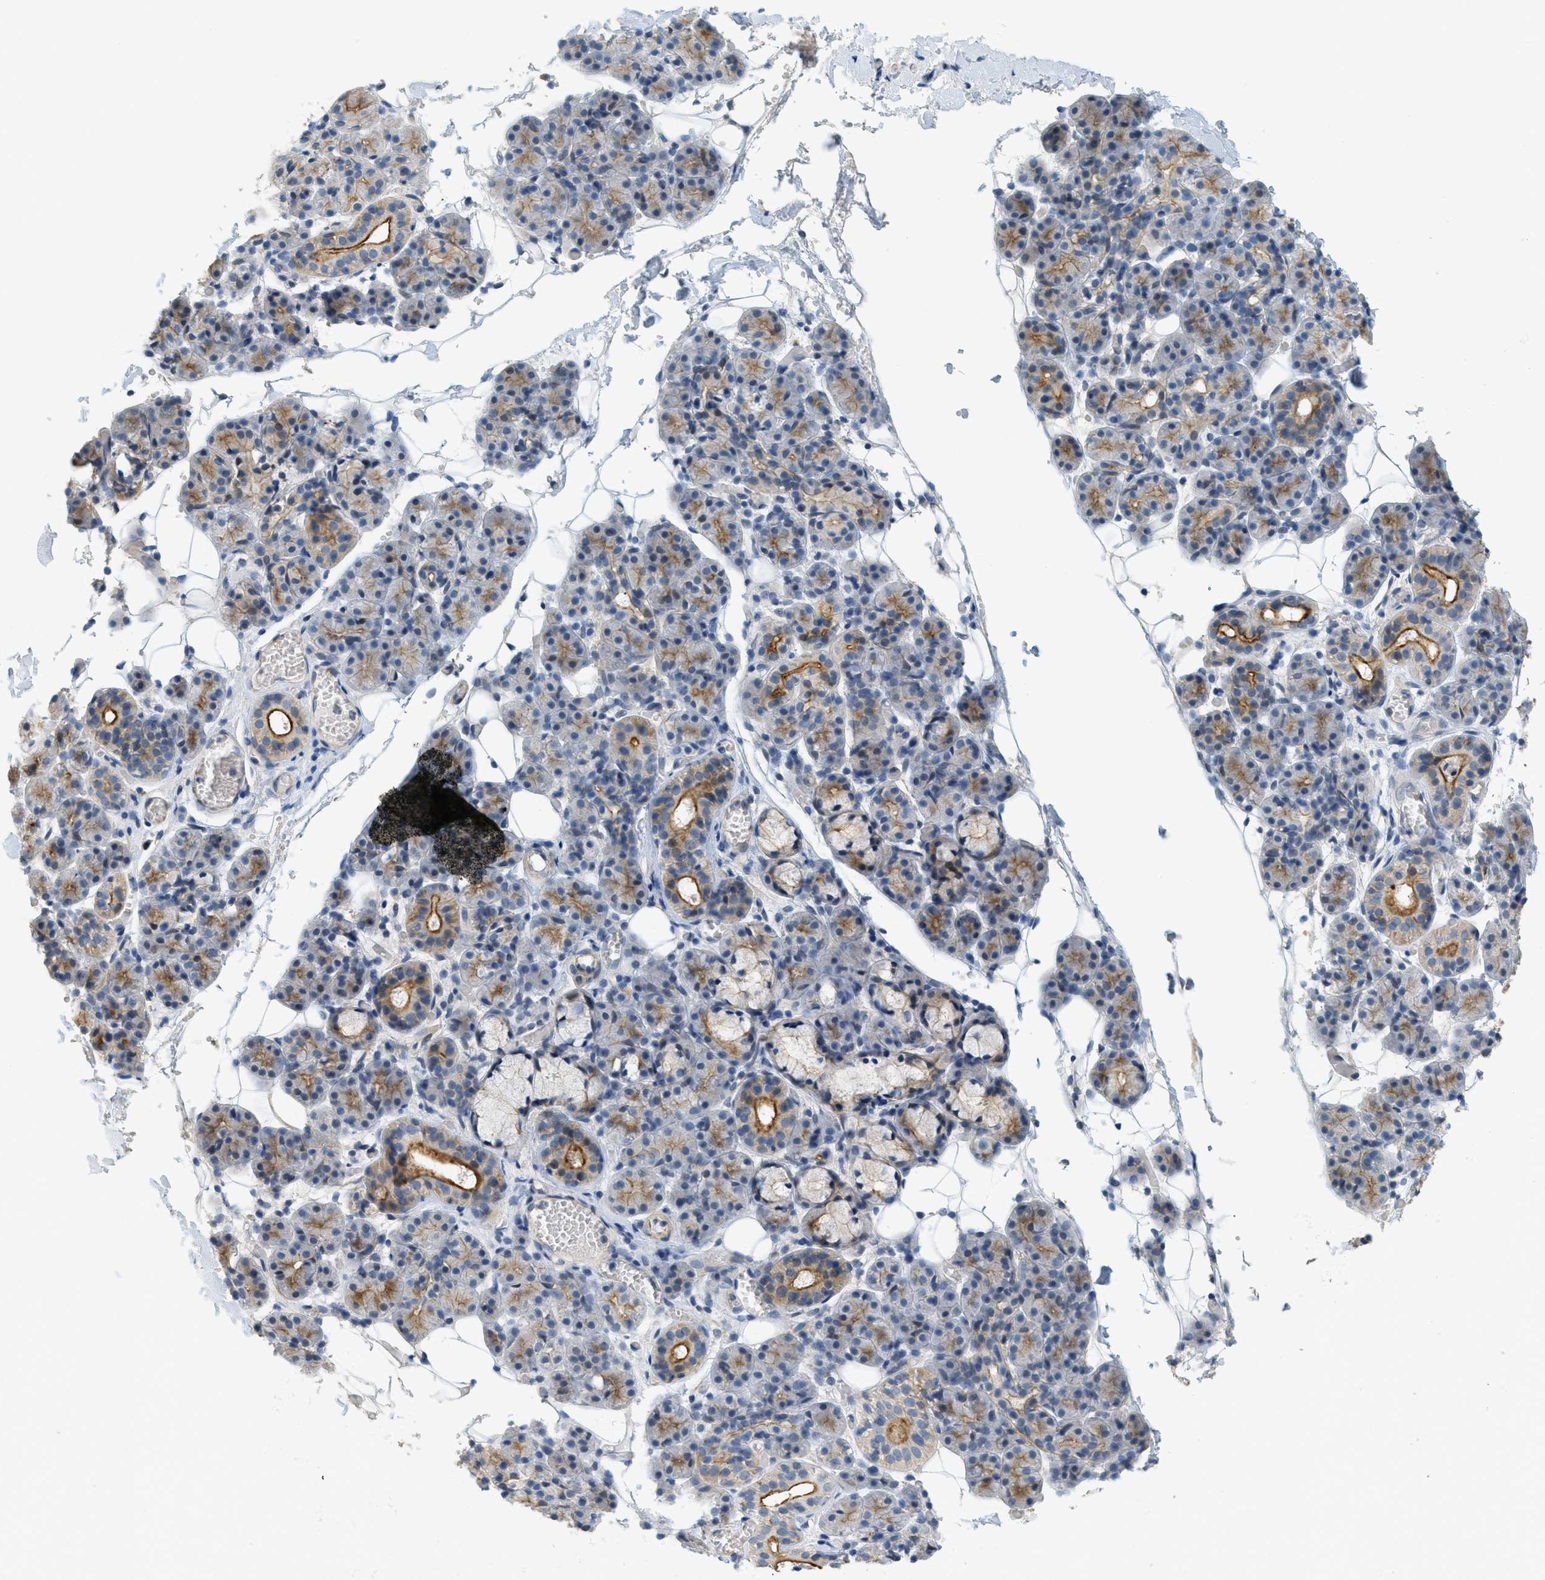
{"staining": {"intensity": "moderate", "quantity": "<25%", "location": "cytoplasmic/membranous"}, "tissue": "salivary gland", "cell_type": "Glandular cells", "image_type": "normal", "snomed": [{"axis": "morphology", "description": "Normal tissue, NOS"}, {"axis": "topography", "description": "Salivary gland"}], "caption": "This micrograph exhibits unremarkable salivary gland stained with immunohistochemistry (IHC) to label a protein in brown. The cytoplasmic/membranous of glandular cells show moderate positivity for the protein. Nuclei are counter-stained blue.", "gene": "ADCY5", "patient": {"sex": "male", "age": 63}}